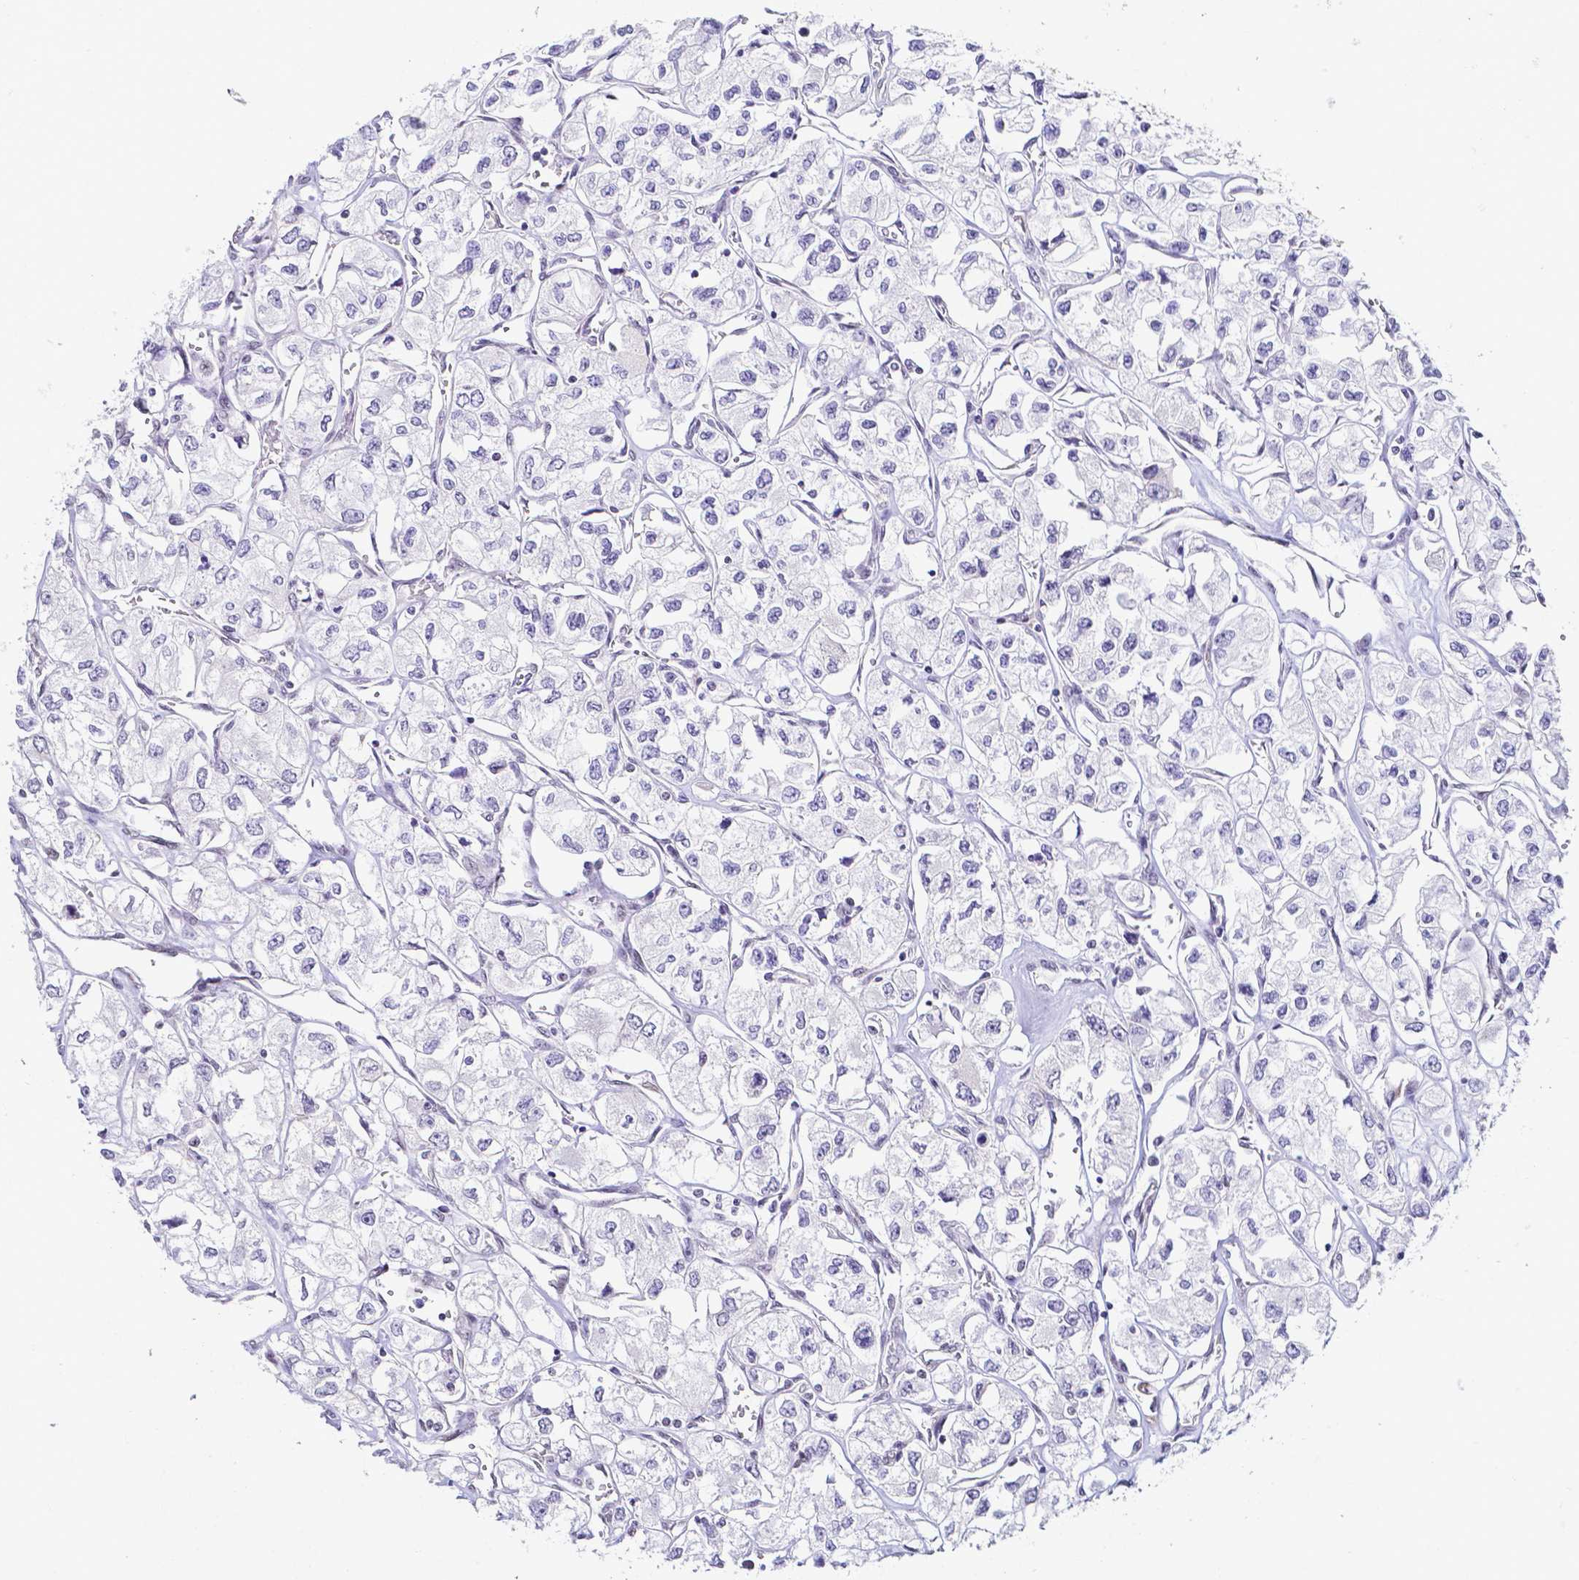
{"staining": {"intensity": "negative", "quantity": "none", "location": "none"}, "tissue": "renal cancer", "cell_type": "Tumor cells", "image_type": "cancer", "snomed": [{"axis": "morphology", "description": "Adenocarcinoma, NOS"}, {"axis": "topography", "description": "Kidney"}], "caption": "A micrograph of human adenocarcinoma (renal) is negative for staining in tumor cells.", "gene": "FAM83G", "patient": {"sex": "female", "age": 59}}